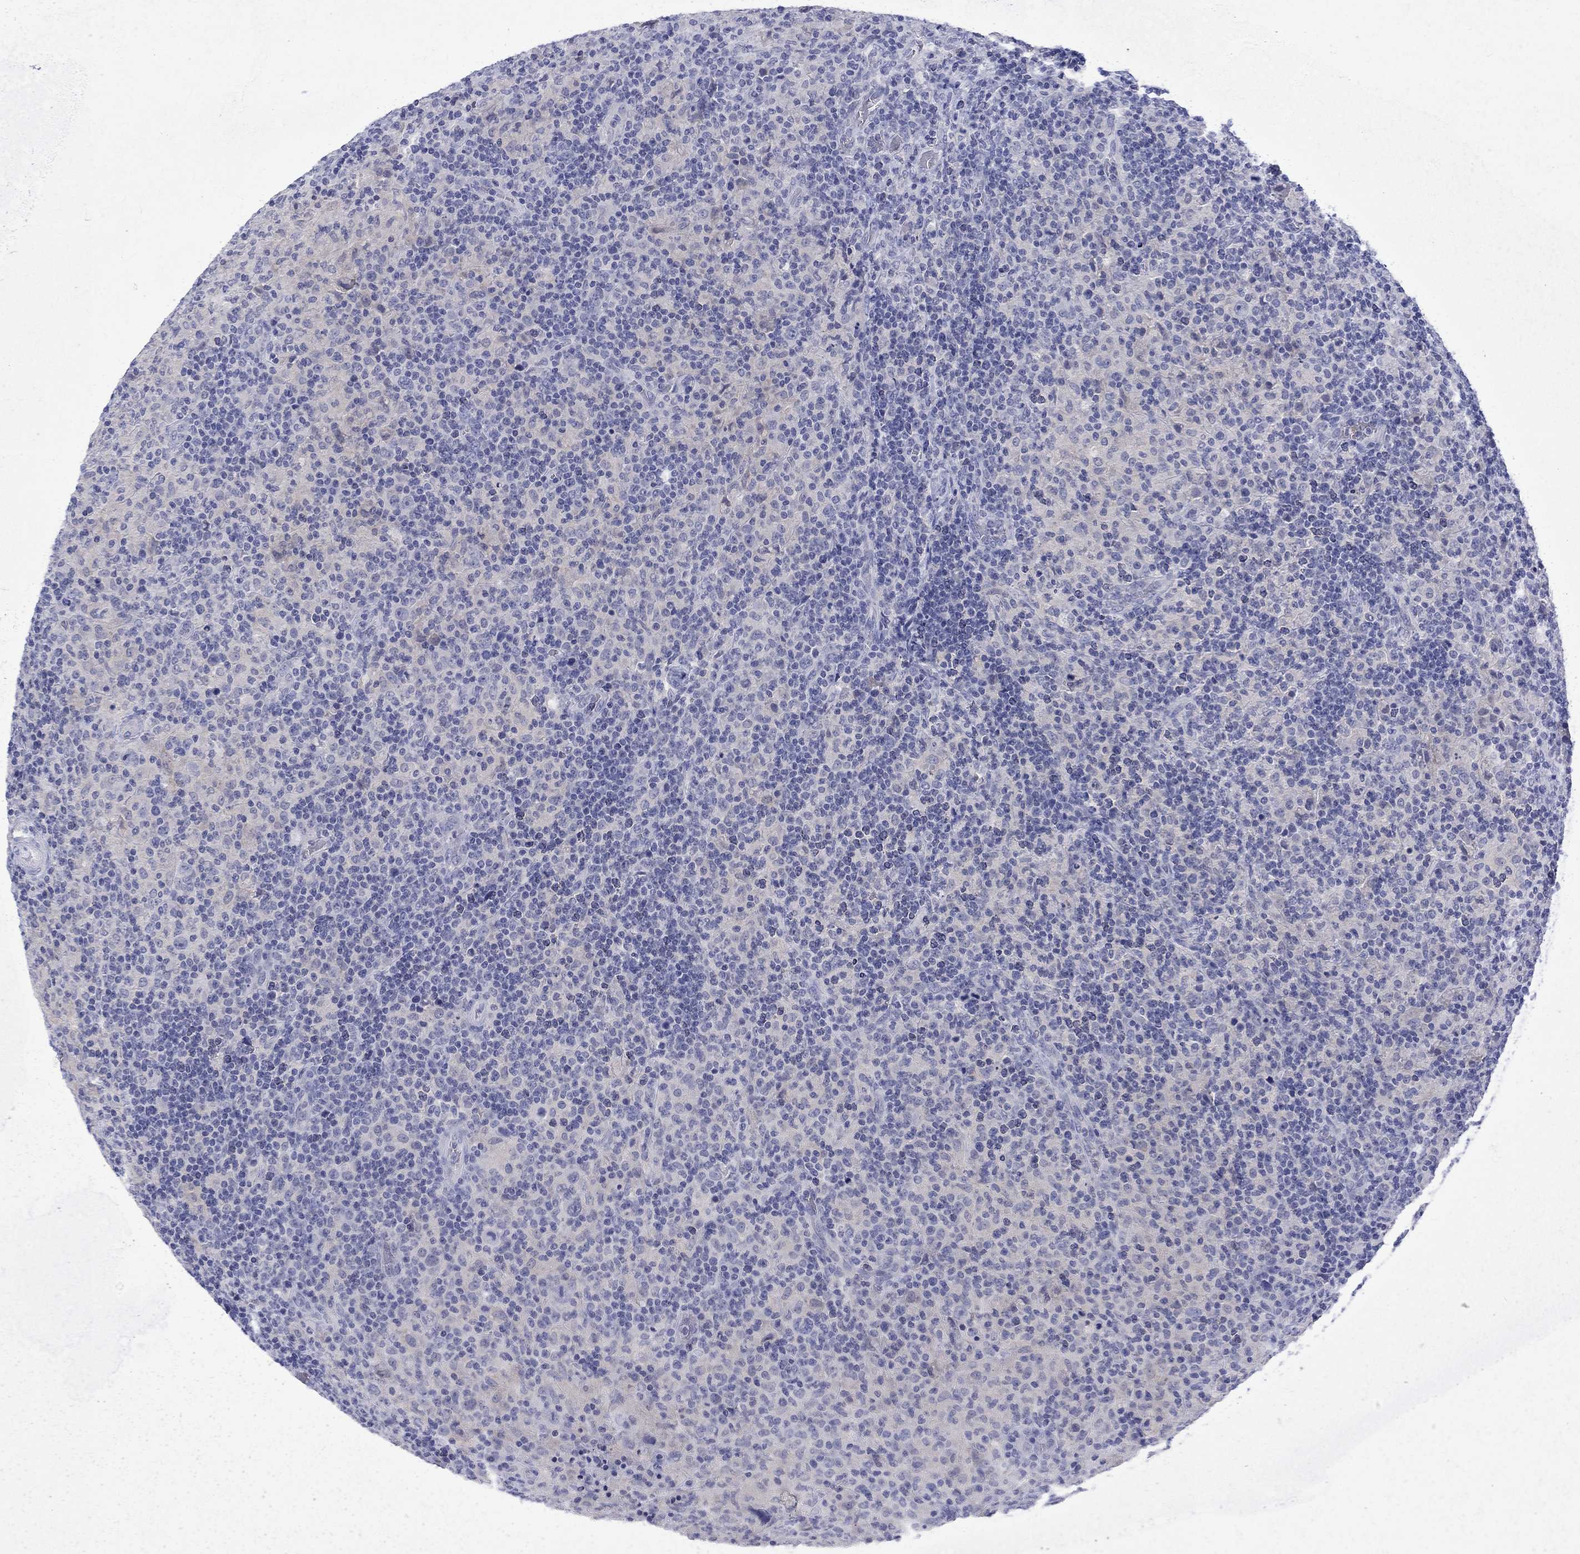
{"staining": {"intensity": "negative", "quantity": "none", "location": "none"}, "tissue": "lymphoma", "cell_type": "Tumor cells", "image_type": "cancer", "snomed": [{"axis": "morphology", "description": "Hodgkin's disease, NOS"}, {"axis": "topography", "description": "Lymph node"}], "caption": "This is an IHC micrograph of Hodgkin's disease. There is no positivity in tumor cells.", "gene": "ENPP6", "patient": {"sex": "male", "age": 70}}